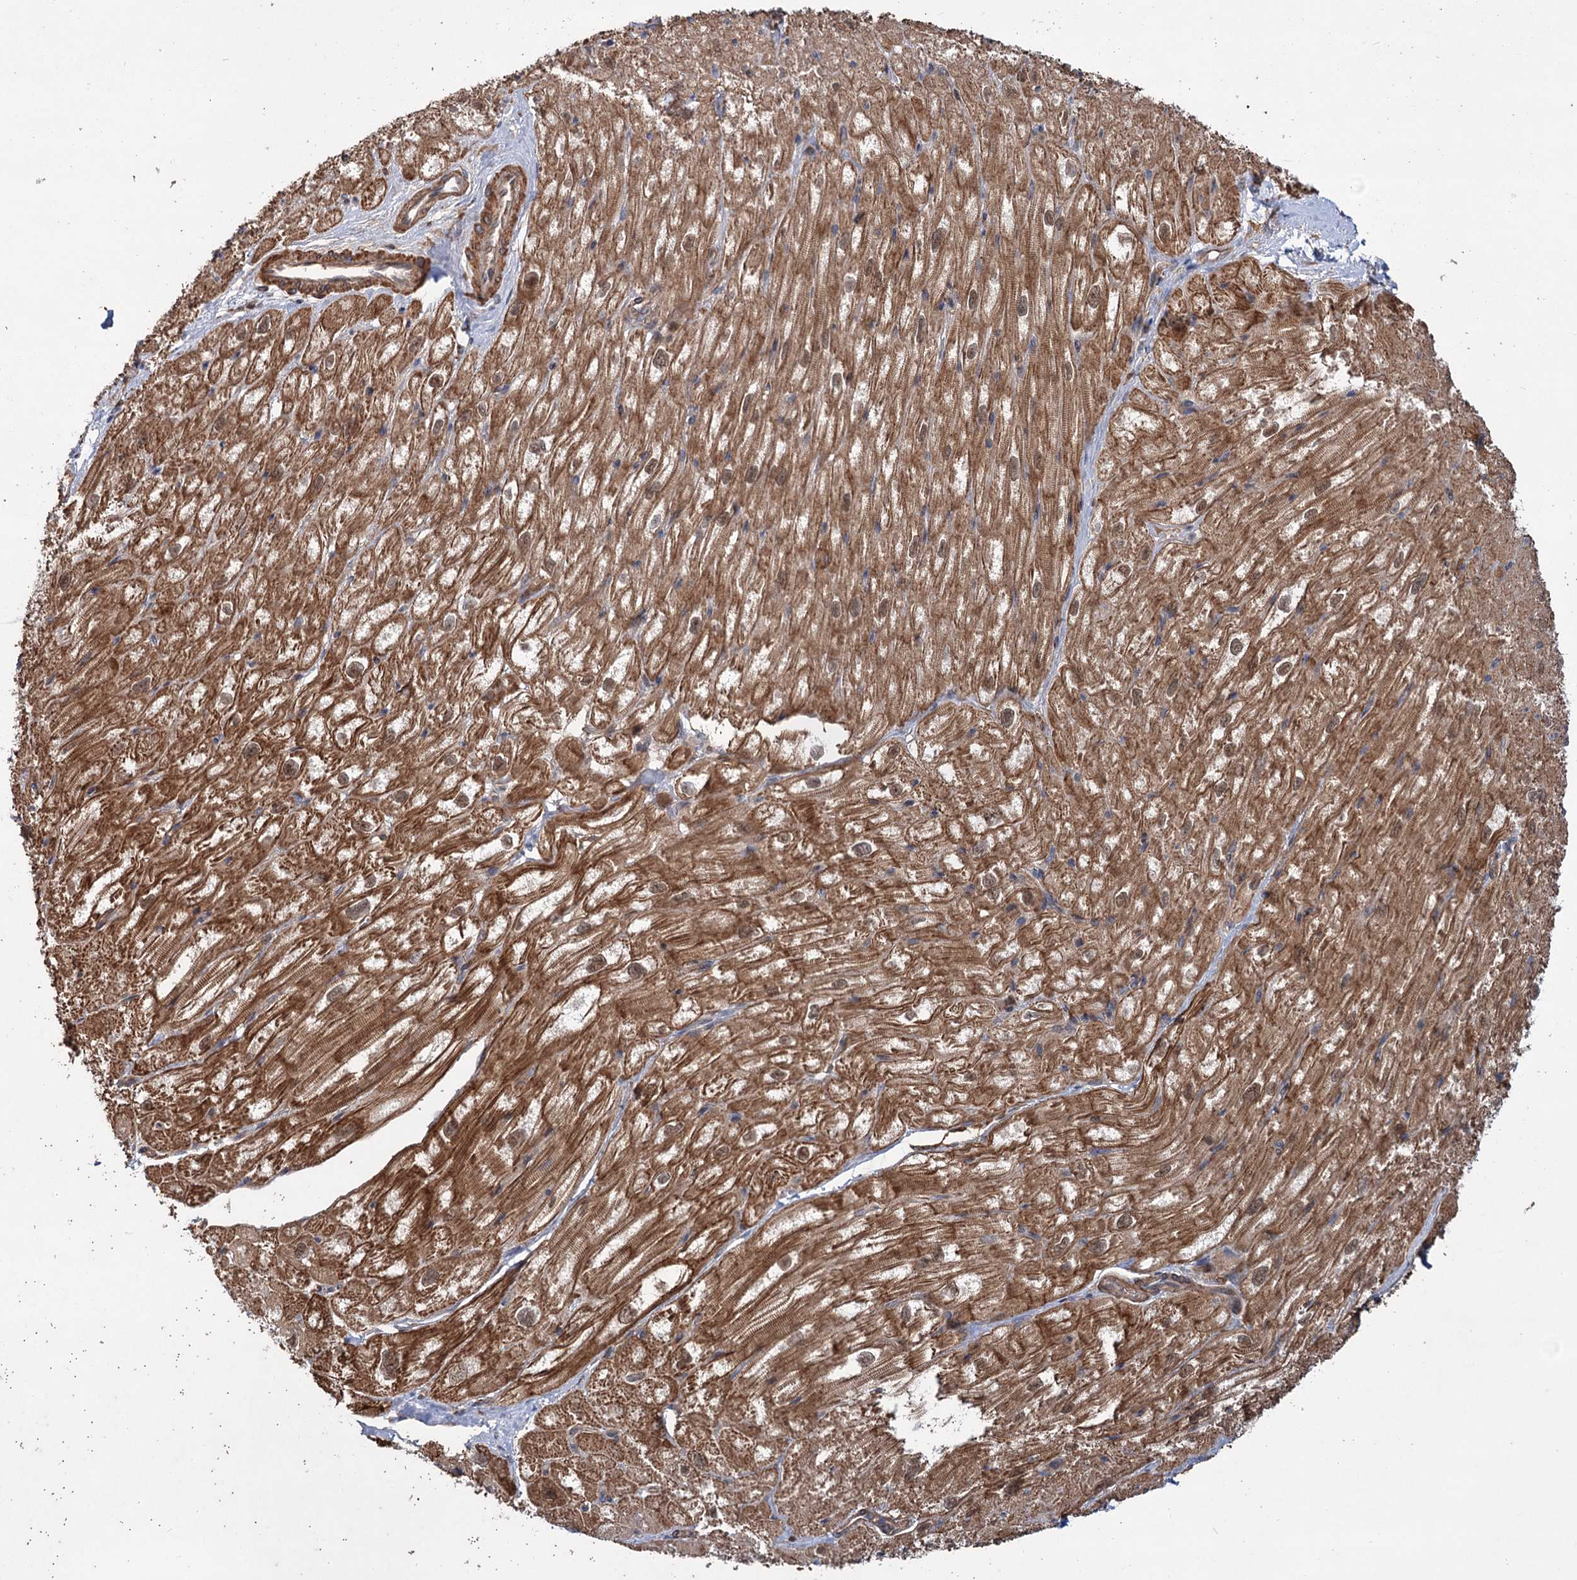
{"staining": {"intensity": "moderate", "quantity": ">75%", "location": "cytoplasmic/membranous"}, "tissue": "heart muscle", "cell_type": "Cardiomyocytes", "image_type": "normal", "snomed": [{"axis": "morphology", "description": "Normal tissue, NOS"}, {"axis": "topography", "description": "Heart"}], "caption": "This image shows normal heart muscle stained with immunohistochemistry to label a protein in brown. The cytoplasmic/membranous of cardiomyocytes show moderate positivity for the protein. Nuclei are counter-stained blue.", "gene": "GRIP1", "patient": {"sex": "male", "age": 50}}